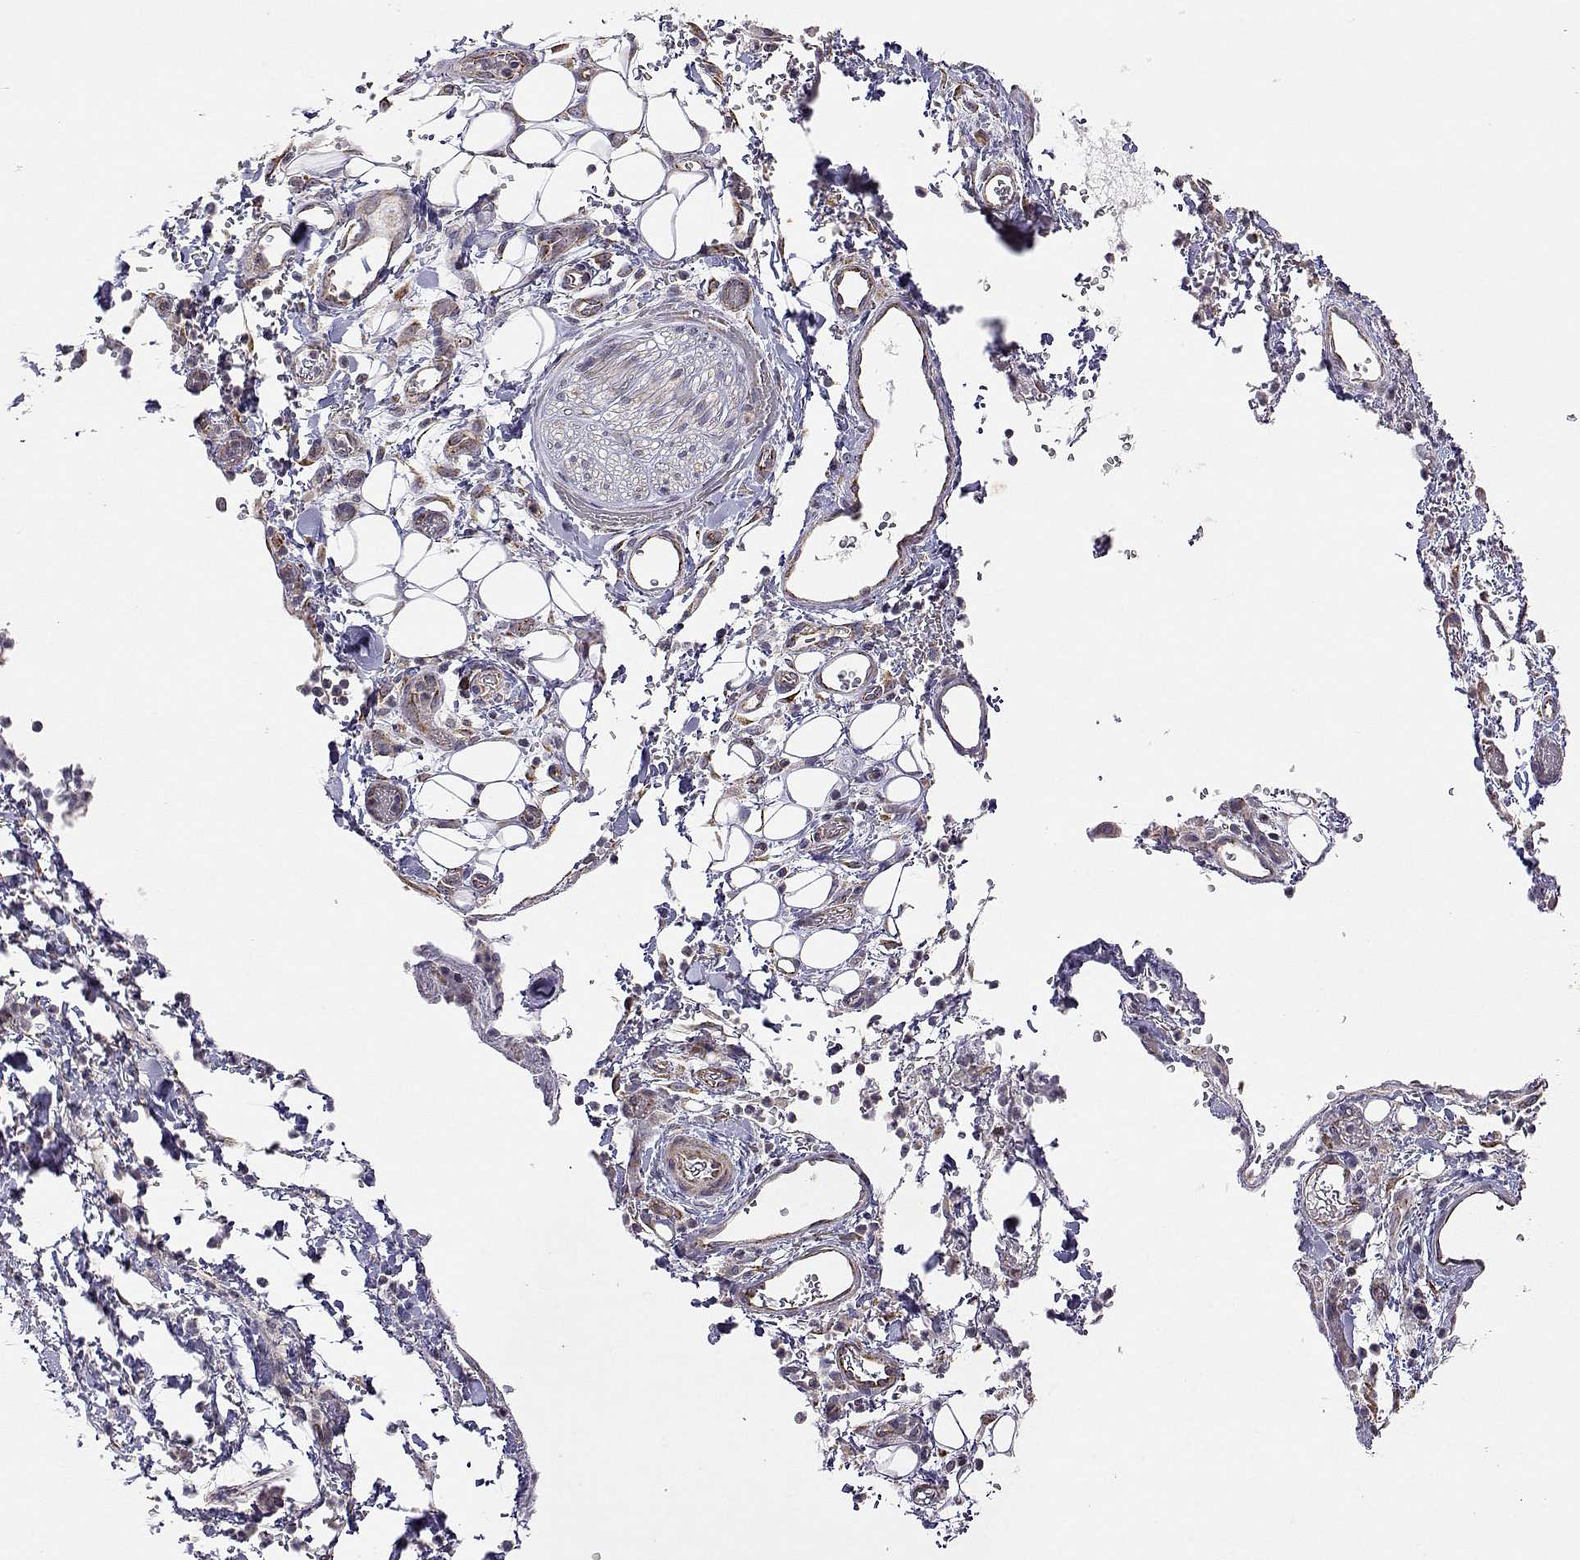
{"staining": {"intensity": "weak", "quantity": "25%-75%", "location": "cytoplasmic/membranous"}, "tissue": "stomach cancer", "cell_type": "Tumor cells", "image_type": "cancer", "snomed": [{"axis": "morphology", "description": "Normal tissue, NOS"}, {"axis": "morphology", "description": "Adenocarcinoma, NOS"}, {"axis": "topography", "description": "Esophagus"}, {"axis": "topography", "description": "Stomach, upper"}], "caption": "Weak cytoplasmic/membranous staining is seen in about 25%-75% of tumor cells in stomach cancer.", "gene": "EXOG", "patient": {"sex": "male", "age": 74}}